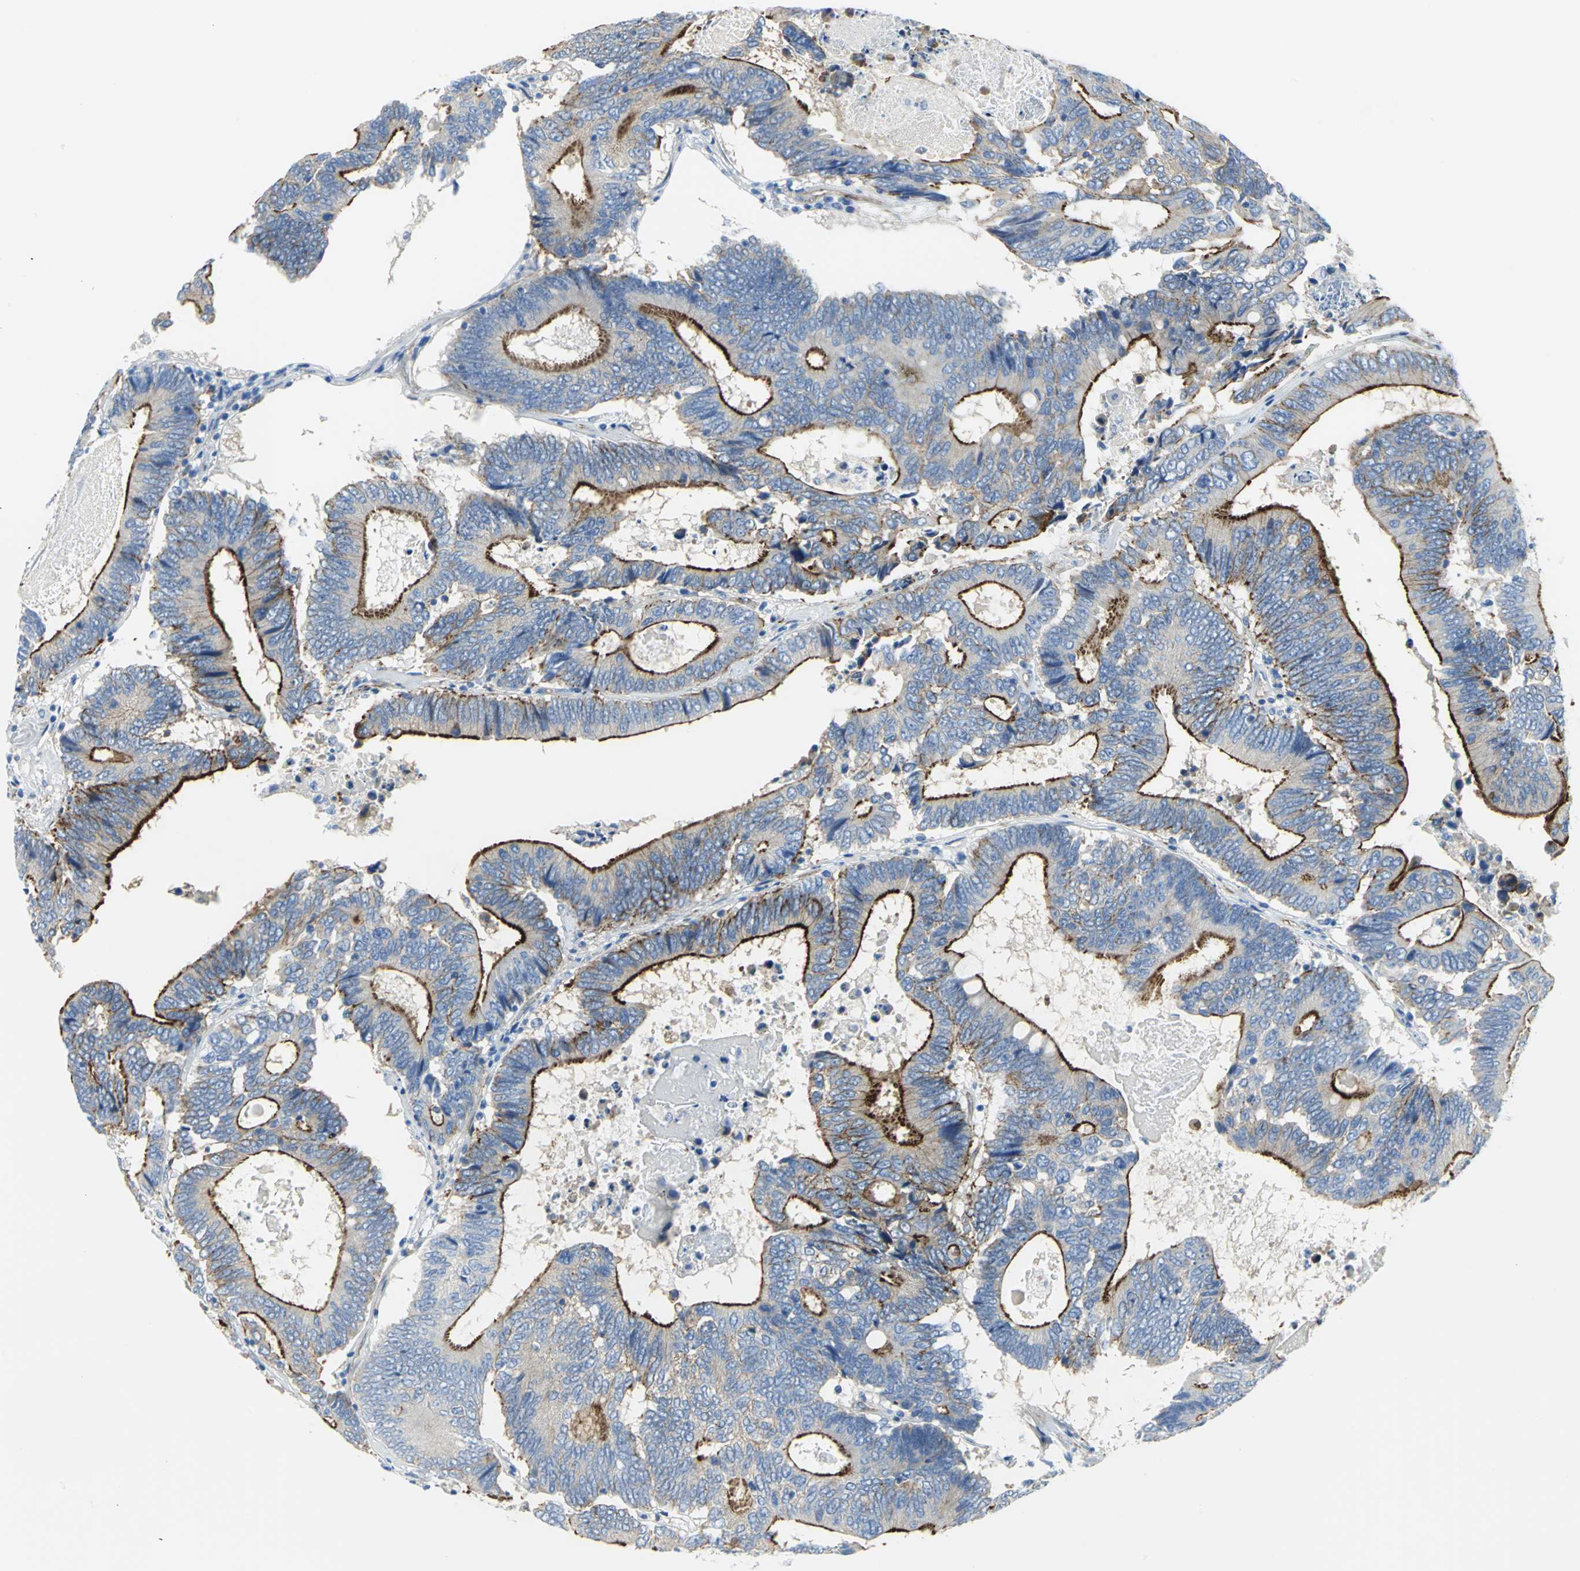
{"staining": {"intensity": "strong", "quantity": "25%-75%", "location": "cytoplasmic/membranous"}, "tissue": "colorectal cancer", "cell_type": "Tumor cells", "image_type": "cancer", "snomed": [{"axis": "morphology", "description": "Adenocarcinoma, NOS"}, {"axis": "topography", "description": "Colon"}], "caption": "Immunohistochemistry staining of adenocarcinoma (colorectal), which demonstrates high levels of strong cytoplasmic/membranous expression in about 25%-75% of tumor cells indicating strong cytoplasmic/membranous protein staining. The staining was performed using DAB (3,3'-diaminobenzidine) (brown) for protein detection and nuclei were counterstained in hematoxylin (blue).", "gene": "FLNB", "patient": {"sex": "female", "age": 78}}